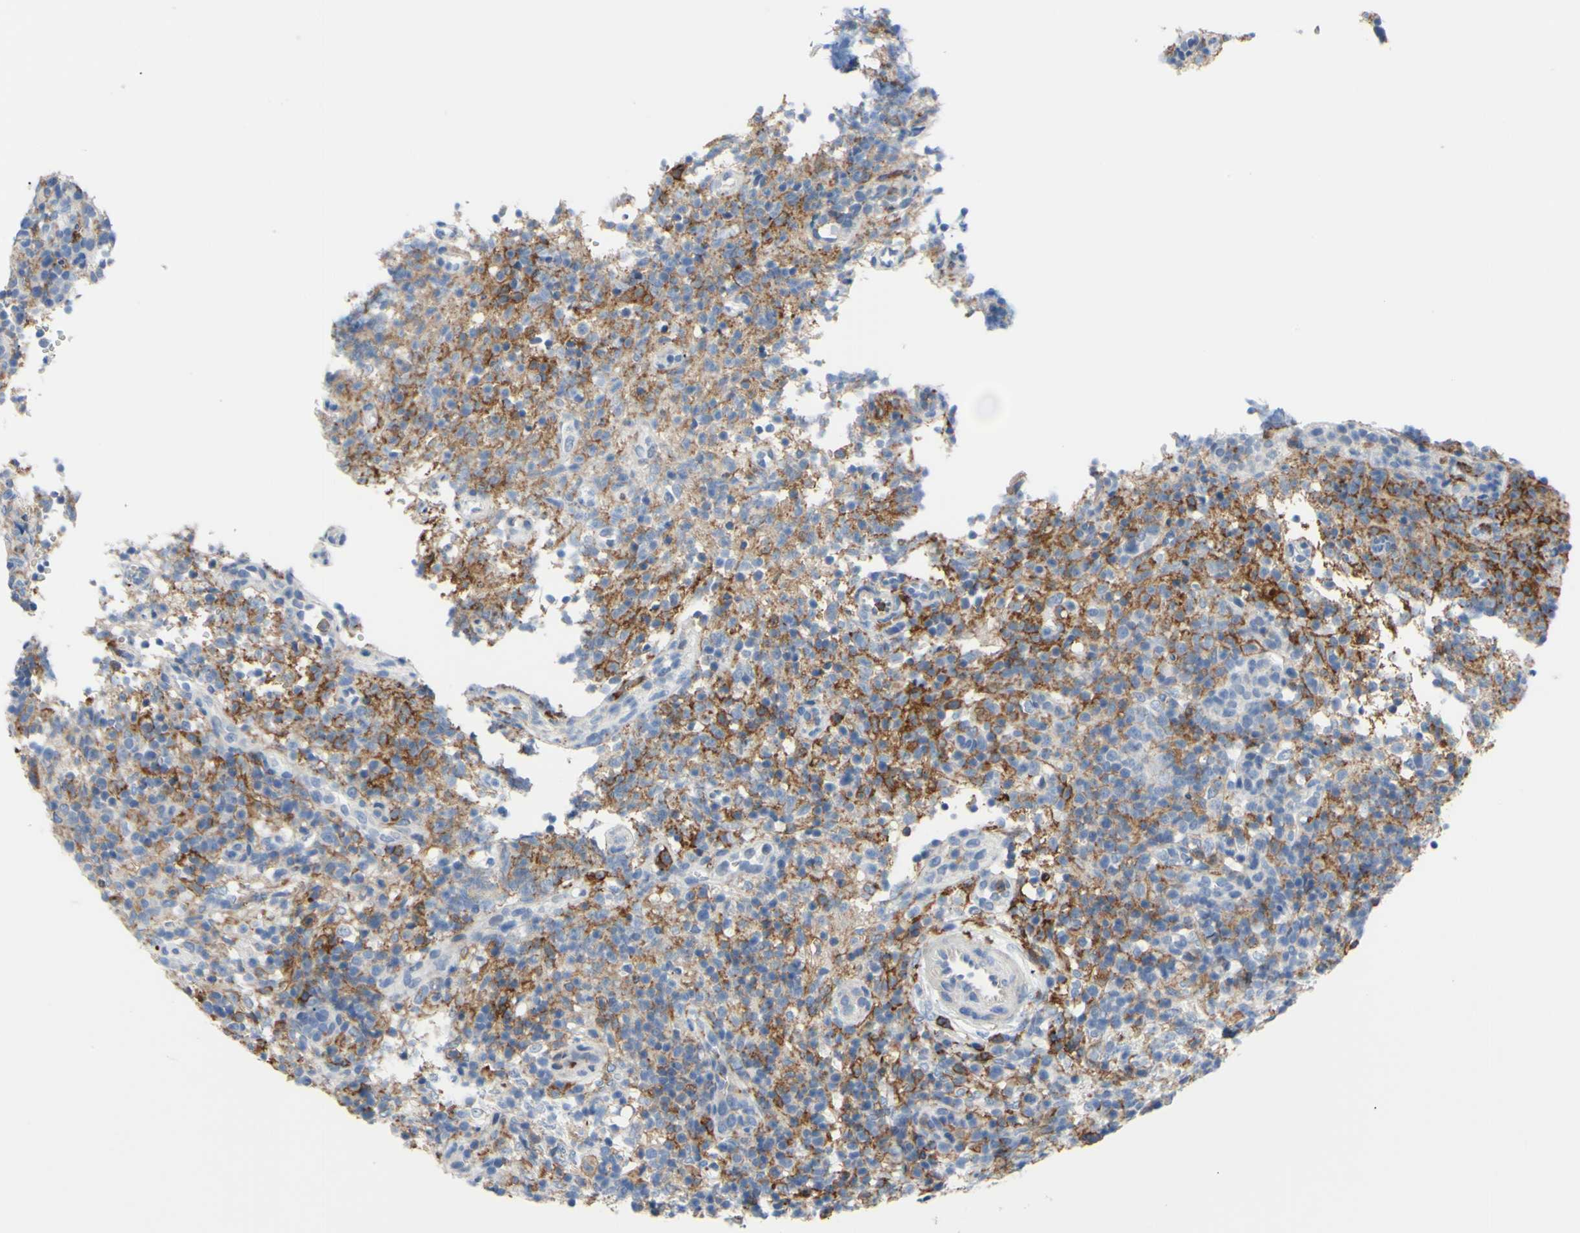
{"staining": {"intensity": "weak", "quantity": "25%-75%", "location": "cytoplasmic/membranous"}, "tissue": "lymphoma", "cell_type": "Tumor cells", "image_type": "cancer", "snomed": [{"axis": "morphology", "description": "Malignant lymphoma, non-Hodgkin's type, High grade"}, {"axis": "topography", "description": "Lymph node"}], "caption": "Immunohistochemical staining of lymphoma displays weak cytoplasmic/membranous protein positivity in approximately 25%-75% of tumor cells.", "gene": "FCGR2A", "patient": {"sex": "female", "age": 76}}